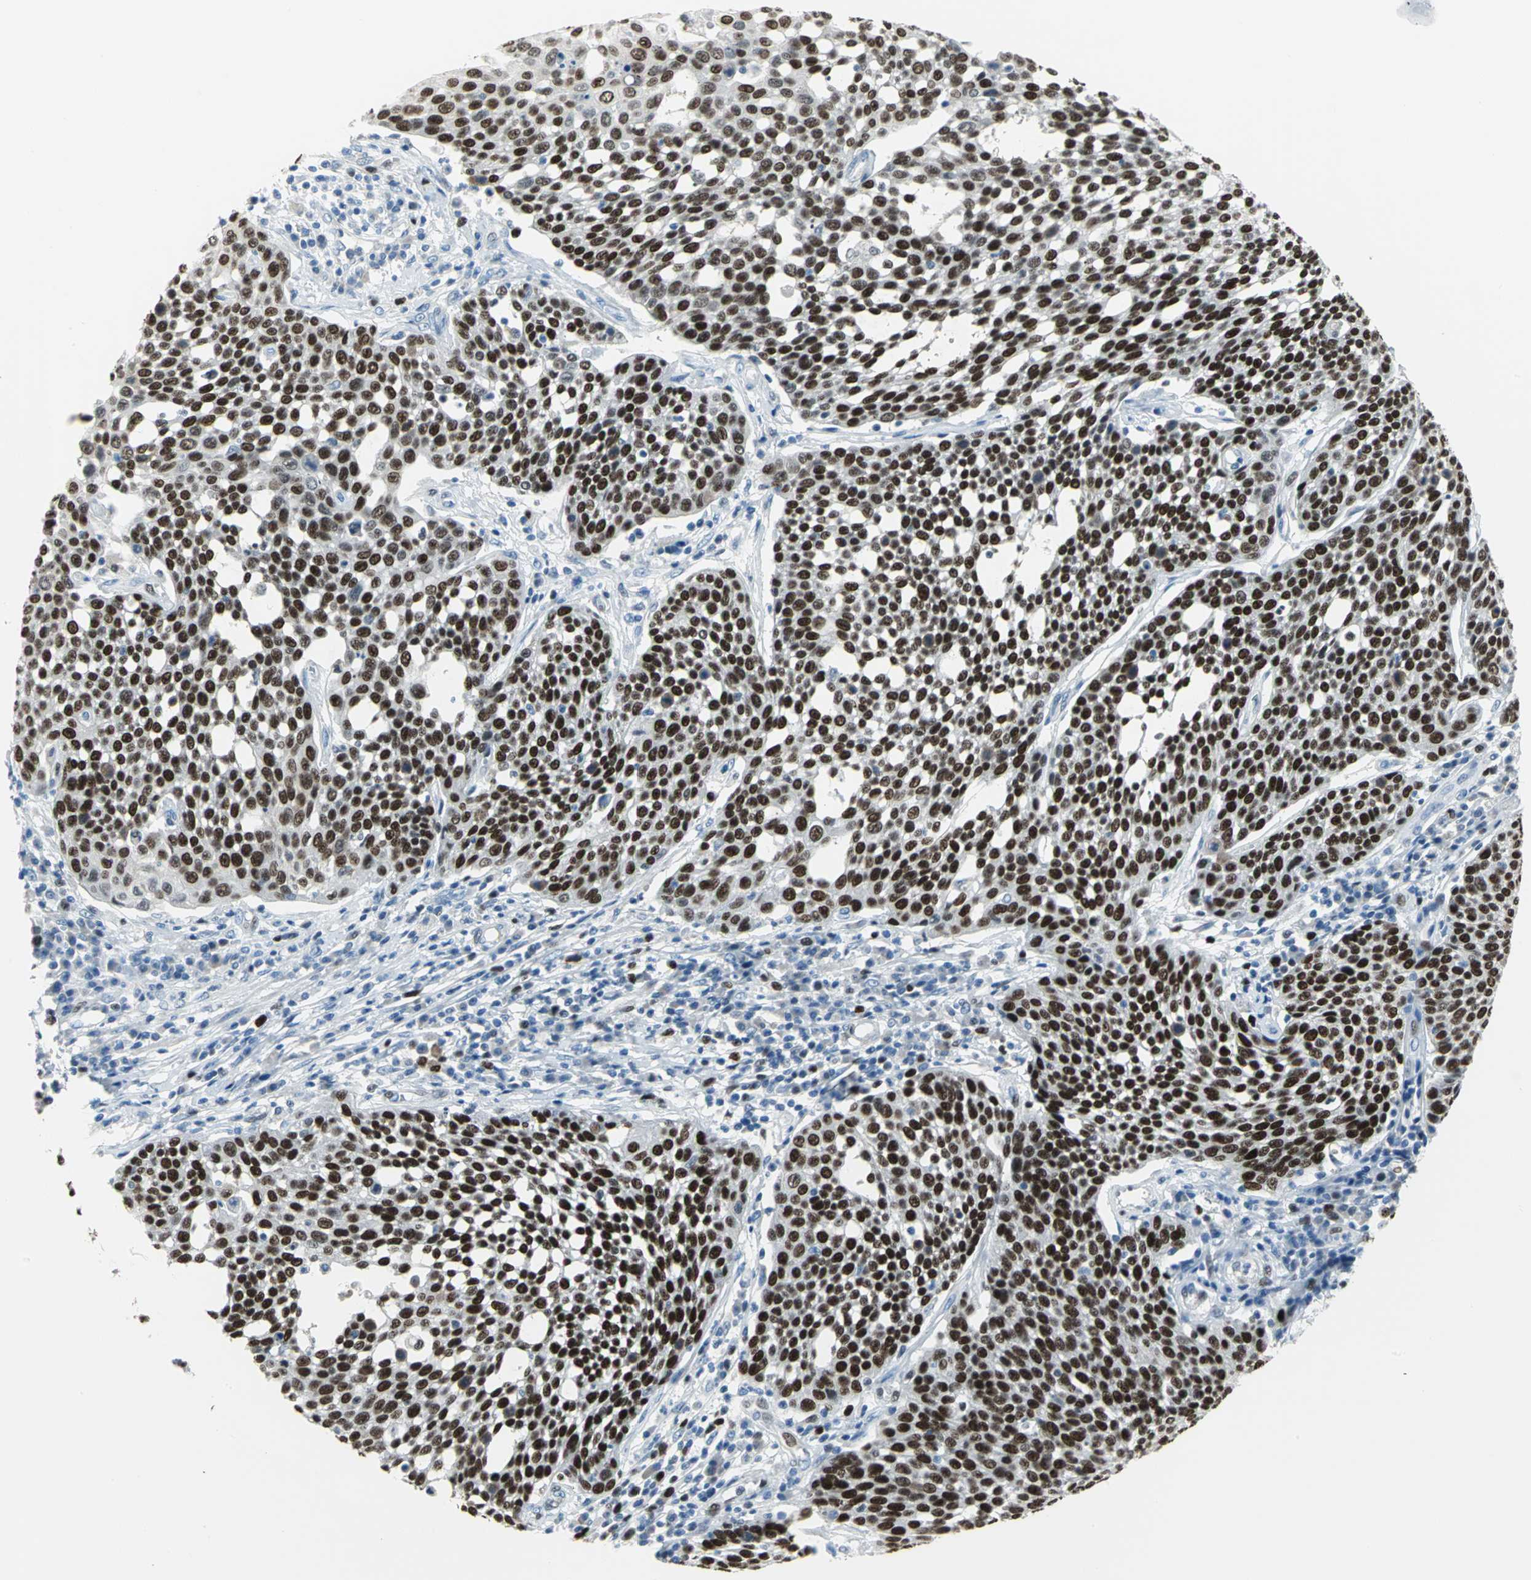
{"staining": {"intensity": "strong", "quantity": ">75%", "location": "nuclear"}, "tissue": "cervical cancer", "cell_type": "Tumor cells", "image_type": "cancer", "snomed": [{"axis": "morphology", "description": "Squamous cell carcinoma, NOS"}, {"axis": "topography", "description": "Cervix"}], "caption": "A histopathology image showing strong nuclear staining in about >75% of tumor cells in cervical cancer (squamous cell carcinoma), as visualized by brown immunohistochemical staining.", "gene": "MCM4", "patient": {"sex": "female", "age": 34}}